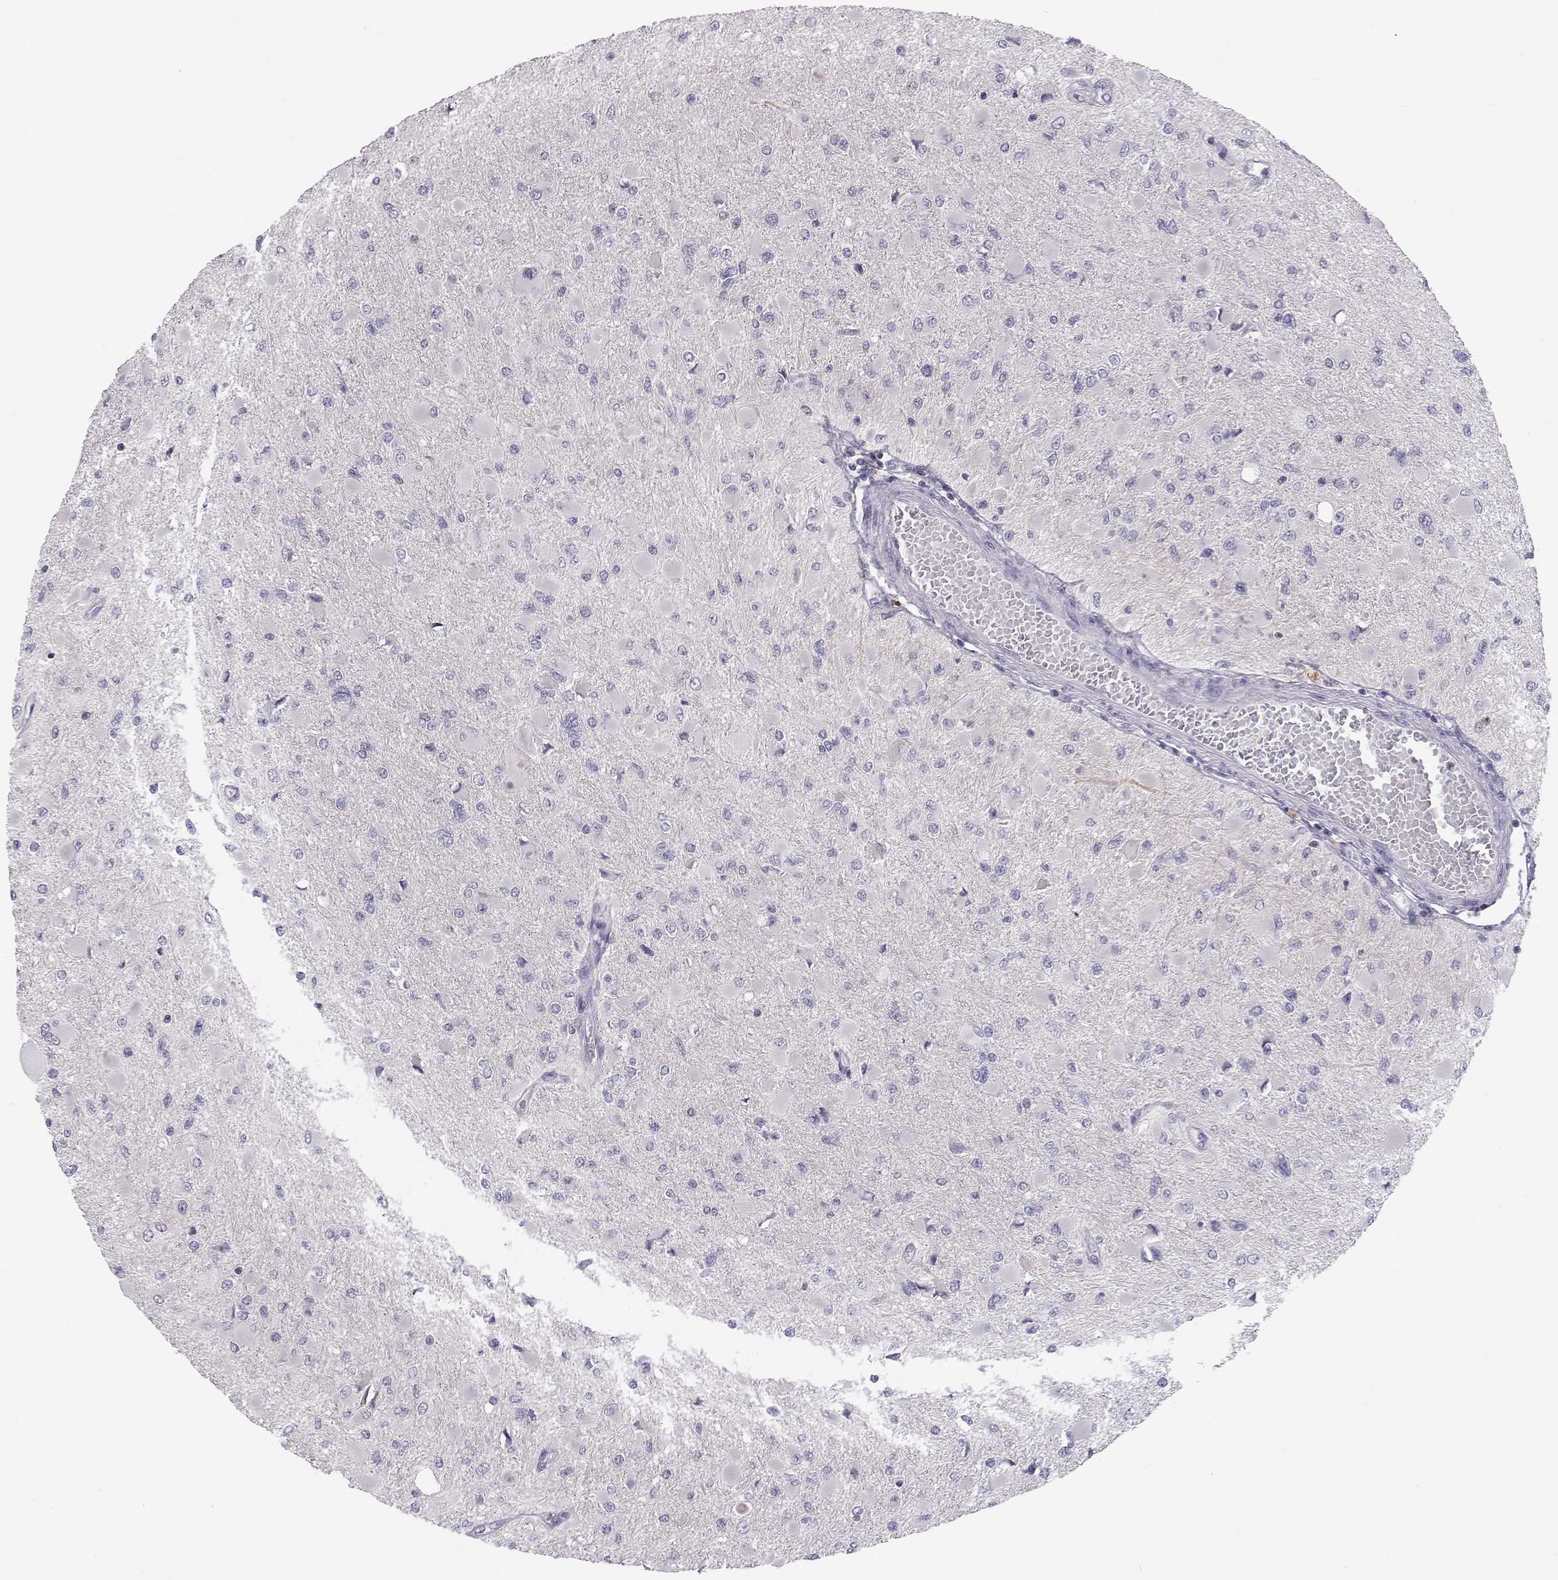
{"staining": {"intensity": "negative", "quantity": "none", "location": "none"}, "tissue": "glioma", "cell_type": "Tumor cells", "image_type": "cancer", "snomed": [{"axis": "morphology", "description": "Glioma, malignant, High grade"}, {"axis": "topography", "description": "Cerebral cortex"}], "caption": "Glioma was stained to show a protein in brown. There is no significant expression in tumor cells.", "gene": "MROH7", "patient": {"sex": "female", "age": 36}}